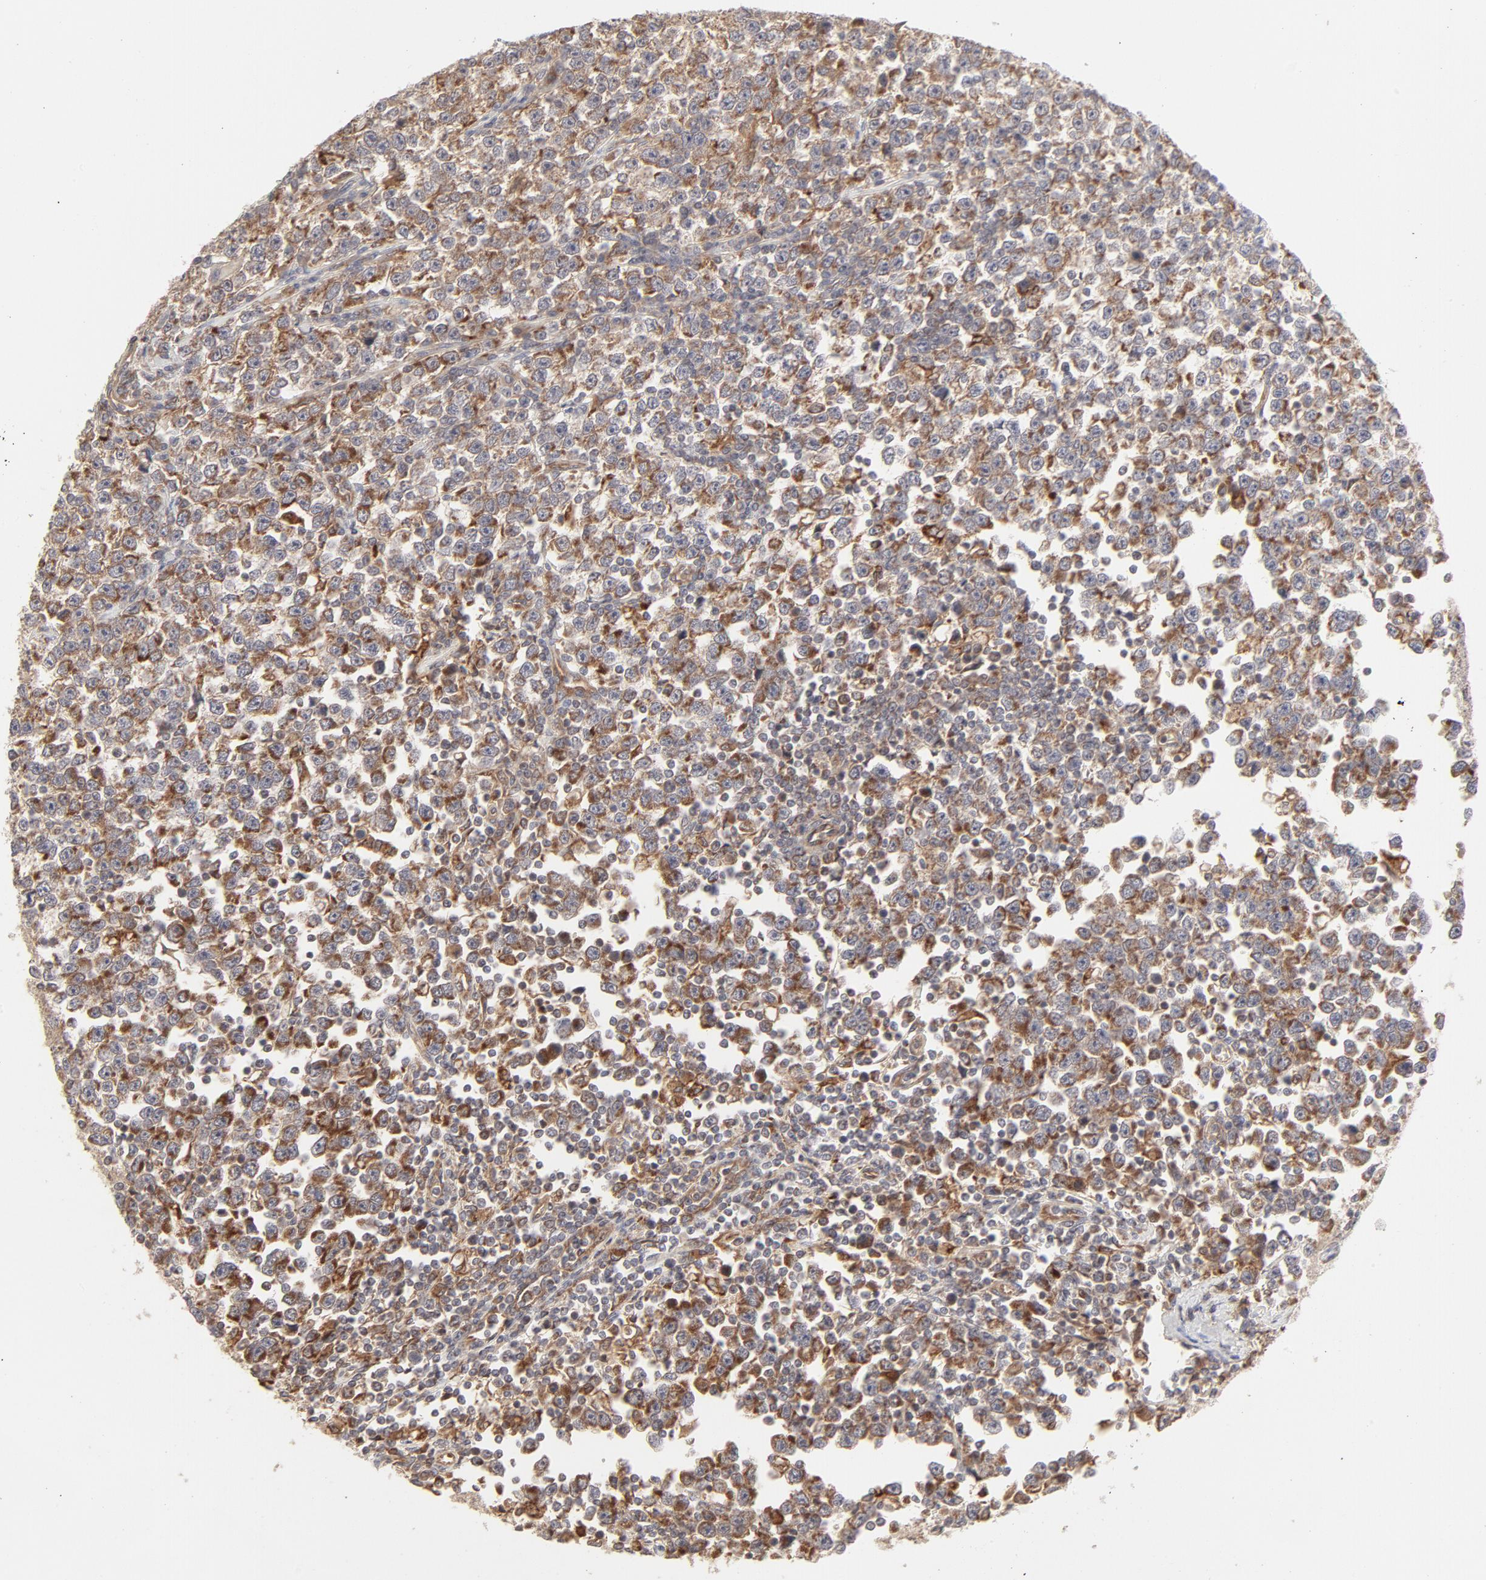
{"staining": {"intensity": "moderate", "quantity": ">75%", "location": "cytoplasmic/membranous"}, "tissue": "testis cancer", "cell_type": "Tumor cells", "image_type": "cancer", "snomed": [{"axis": "morphology", "description": "Seminoma, NOS"}, {"axis": "topography", "description": "Testis"}], "caption": "An image showing moderate cytoplasmic/membranous positivity in approximately >75% of tumor cells in seminoma (testis), as visualized by brown immunohistochemical staining.", "gene": "RAB5C", "patient": {"sex": "male", "age": 43}}